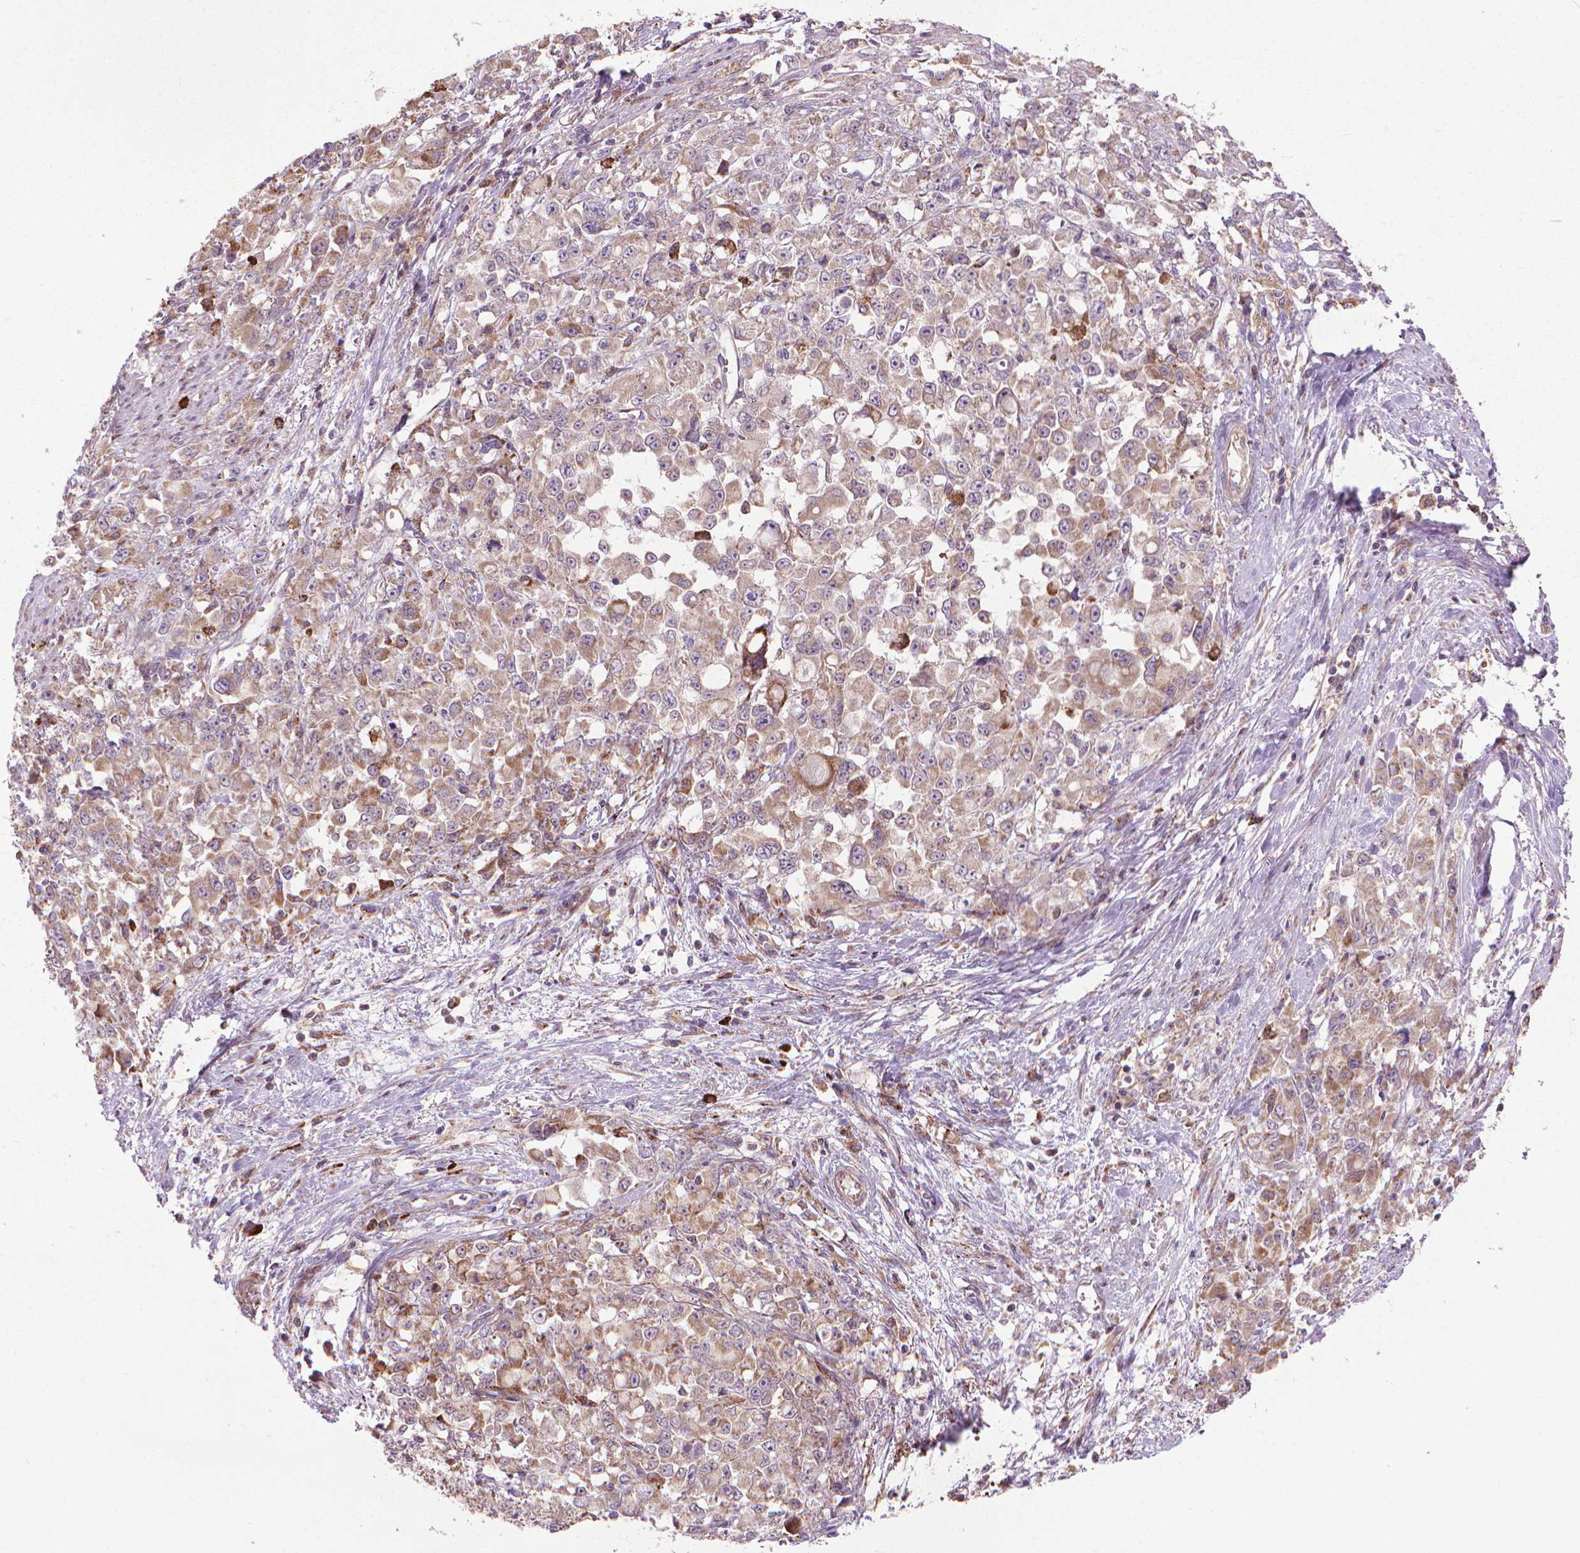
{"staining": {"intensity": "weak", "quantity": ">75%", "location": "cytoplasmic/membranous"}, "tissue": "stomach cancer", "cell_type": "Tumor cells", "image_type": "cancer", "snomed": [{"axis": "morphology", "description": "Adenocarcinoma, NOS"}, {"axis": "topography", "description": "Stomach"}], "caption": "Protein staining by immunohistochemistry (IHC) exhibits weak cytoplasmic/membranous positivity in approximately >75% of tumor cells in stomach cancer (adenocarcinoma).", "gene": "MYH14", "patient": {"sex": "female", "age": 76}}